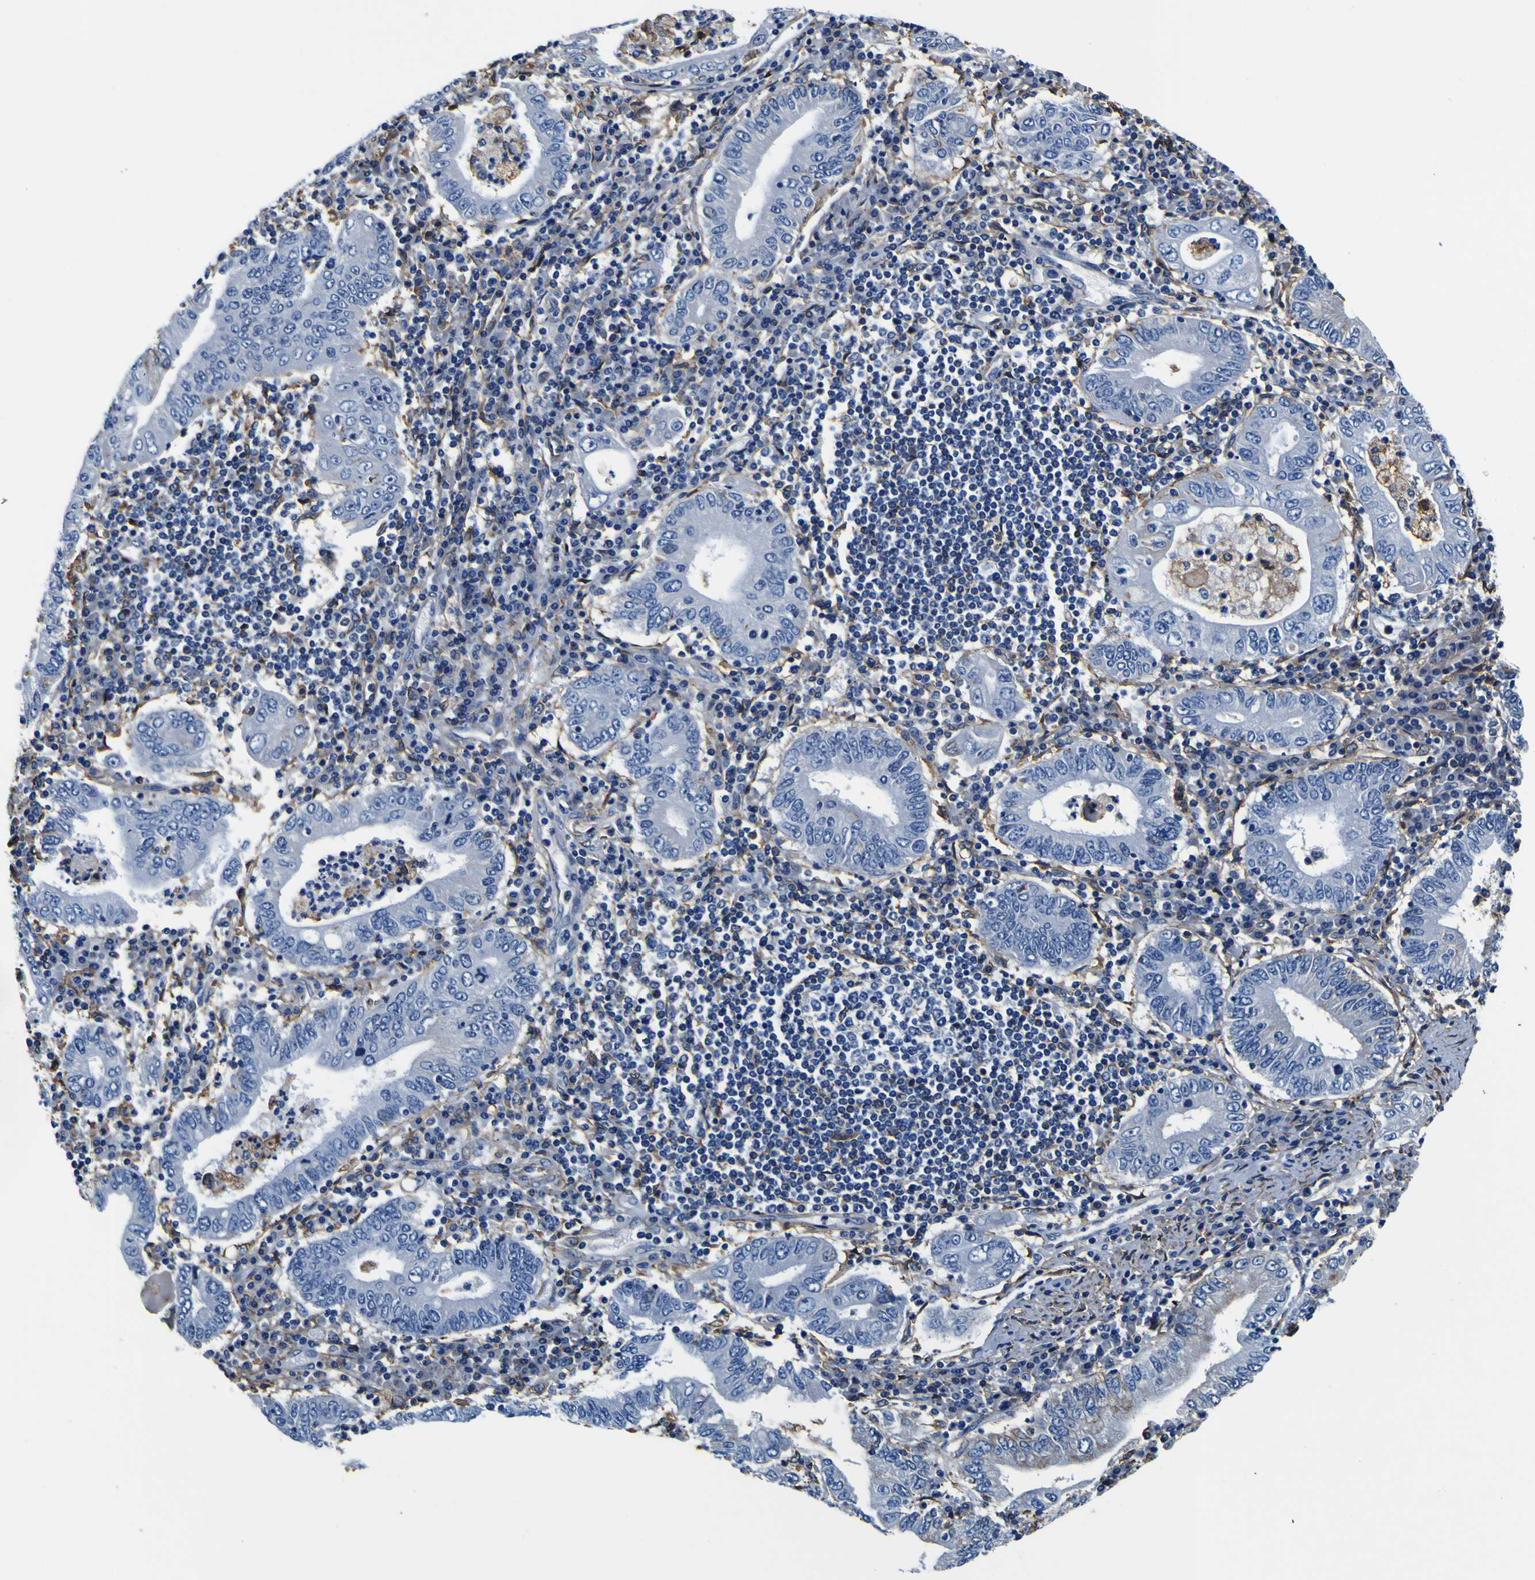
{"staining": {"intensity": "negative", "quantity": "none", "location": "none"}, "tissue": "stomach cancer", "cell_type": "Tumor cells", "image_type": "cancer", "snomed": [{"axis": "morphology", "description": "Normal tissue, NOS"}, {"axis": "morphology", "description": "Adenocarcinoma, NOS"}, {"axis": "topography", "description": "Esophagus"}, {"axis": "topography", "description": "Stomach, upper"}, {"axis": "topography", "description": "Peripheral nerve tissue"}], "caption": "Immunohistochemical staining of stomach cancer (adenocarcinoma) reveals no significant positivity in tumor cells.", "gene": "PXDN", "patient": {"sex": "male", "age": 62}}